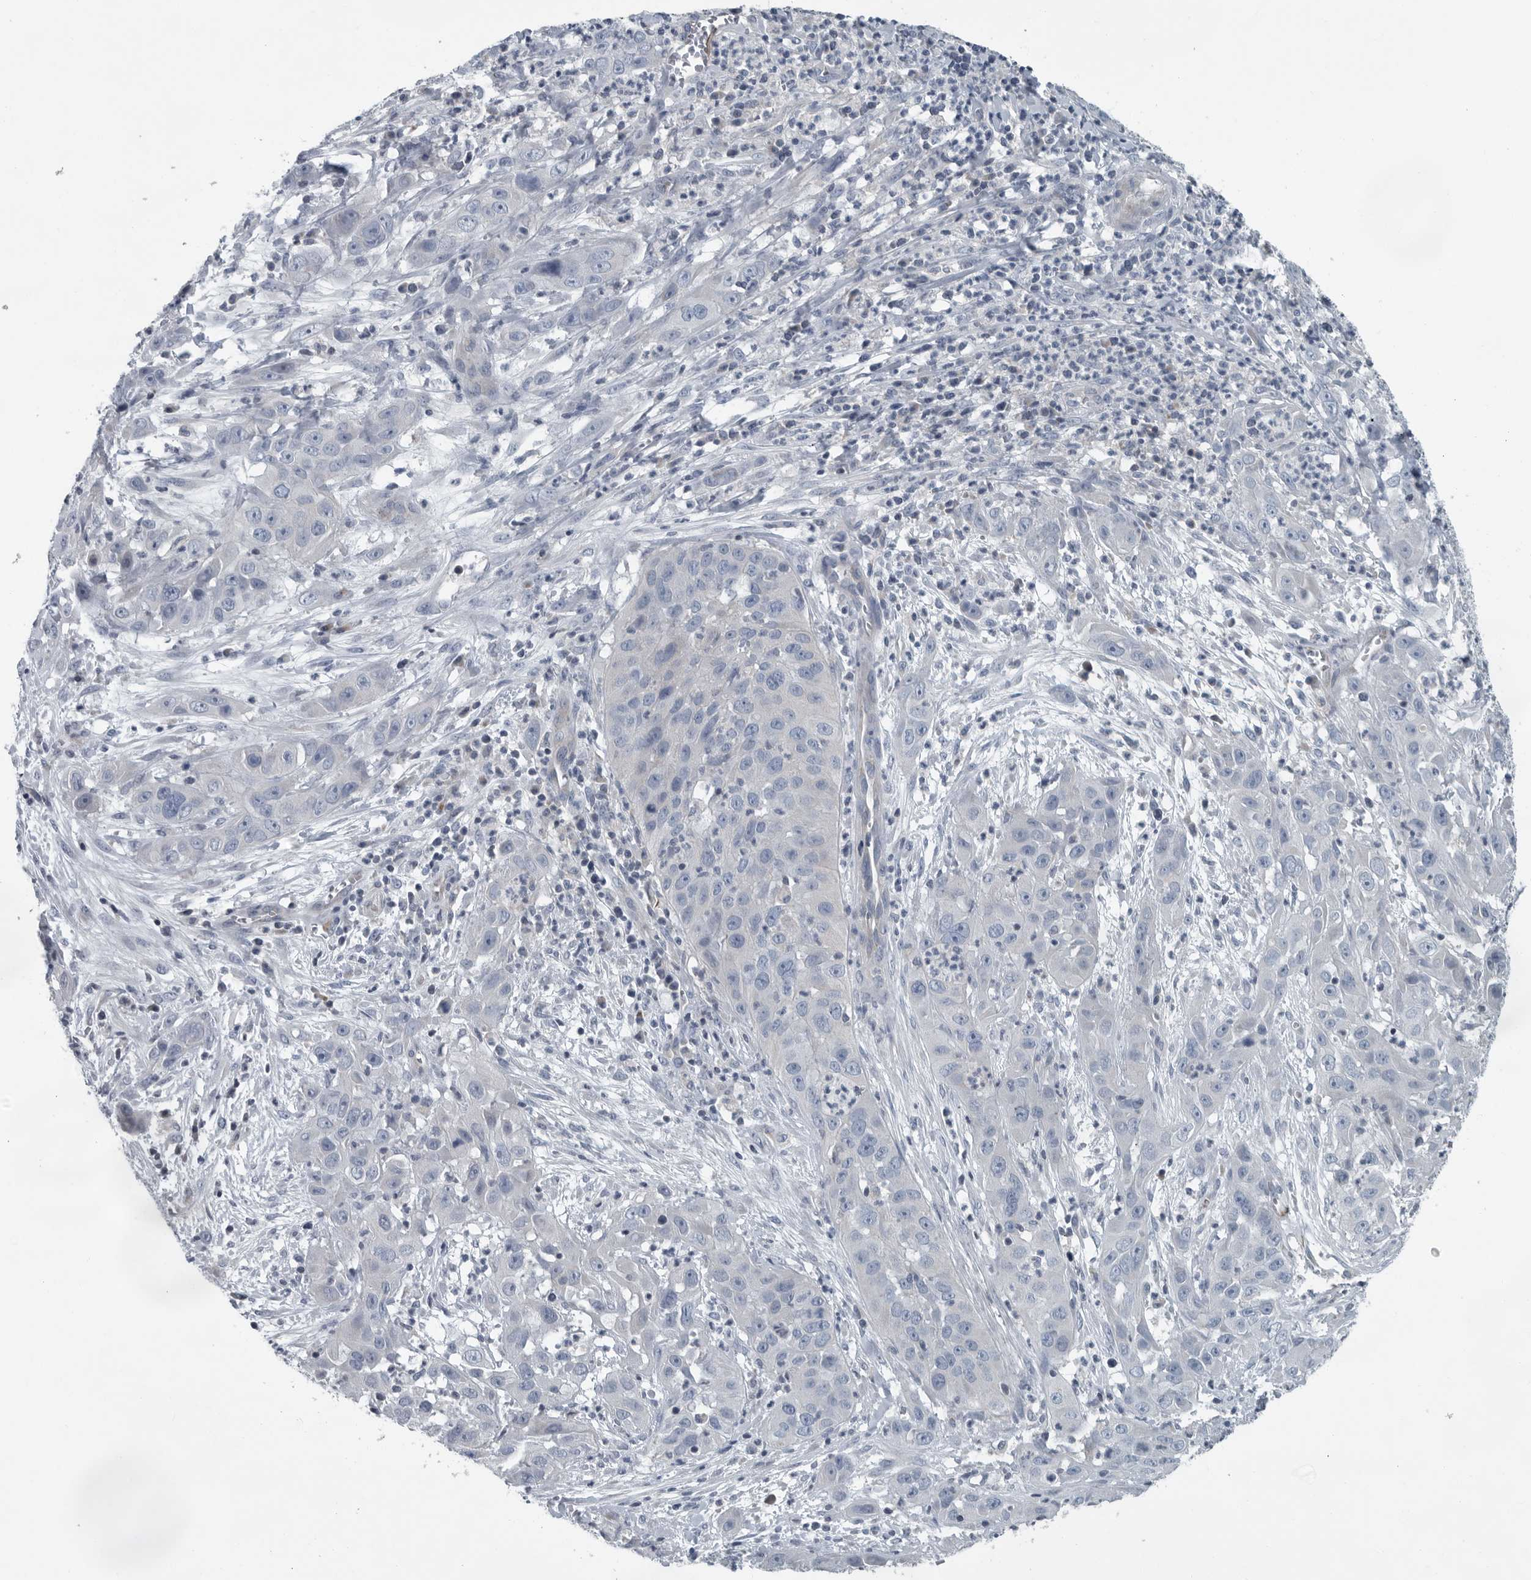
{"staining": {"intensity": "negative", "quantity": "none", "location": "none"}, "tissue": "cervical cancer", "cell_type": "Tumor cells", "image_type": "cancer", "snomed": [{"axis": "morphology", "description": "Squamous cell carcinoma, NOS"}, {"axis": "topography", "description": "Cervix"}], "caption": "The histopathology image demonstrates no staining of tumor cells in cervical cancer.", "gene": "MPP3", "patient": {"sex": "female", "age": 32}}